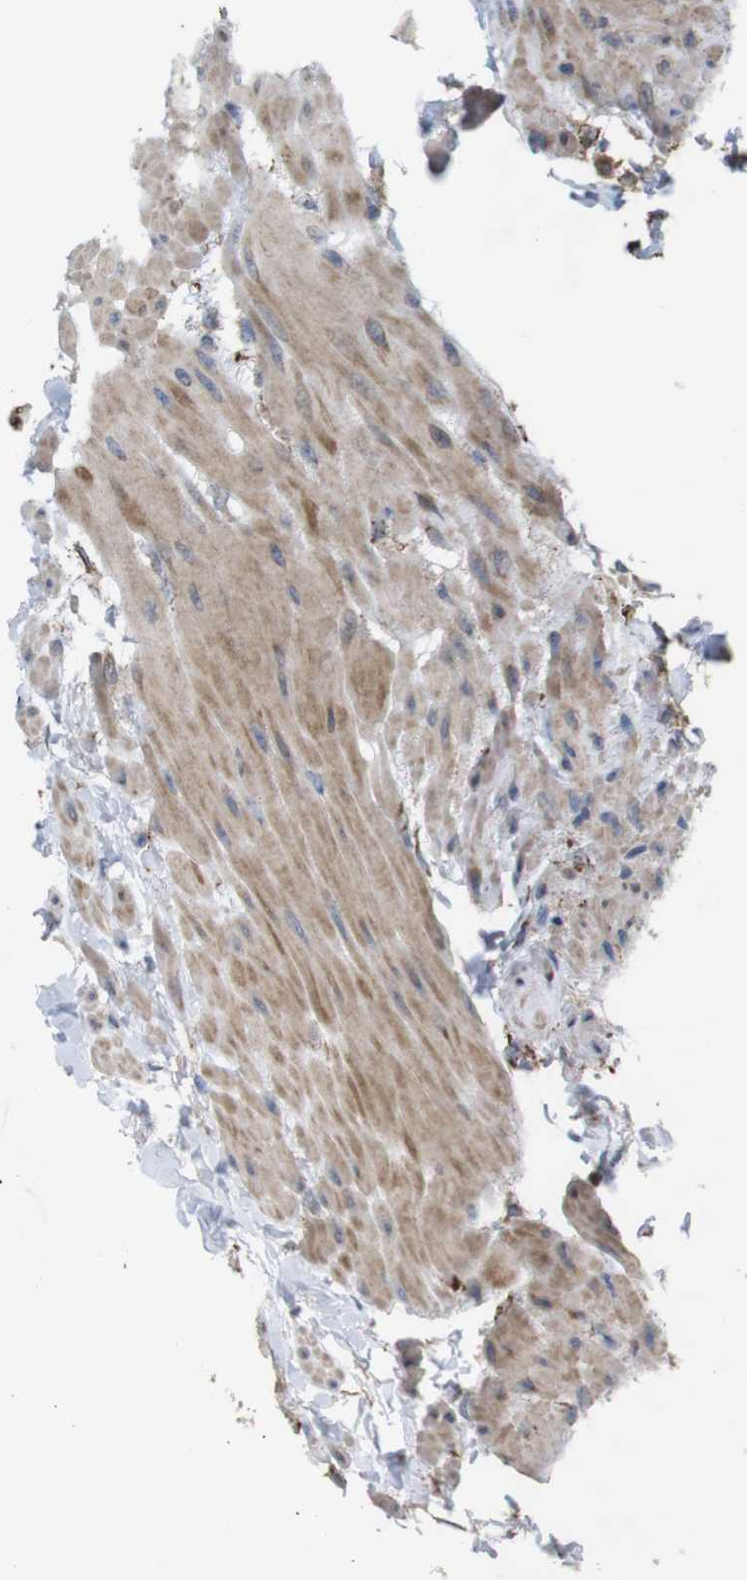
{"staining": {"intensity": "strong", "quantity": "<25%", "location": "cytoplasmic/membranous"}, "tissue": "urinary bladder", "cell_type": "Urothelial cells", "image_type": "normal", "snomed": [{"axis": "morphology", "description": "Normal tissue, NOS"}, {"axis": "topography", "description": "Urinary bladder"}], "caption": "This photomicrograph reveals normal urinary bladder stained with IHC to label a protein in brown. The cytoplasmic/membranous of urothelial cells show strong positivity for the protein. Nuclei are counter-stained blue.", "gene": "PTPRR", "patient": {"sex": "female", "age": 79}}